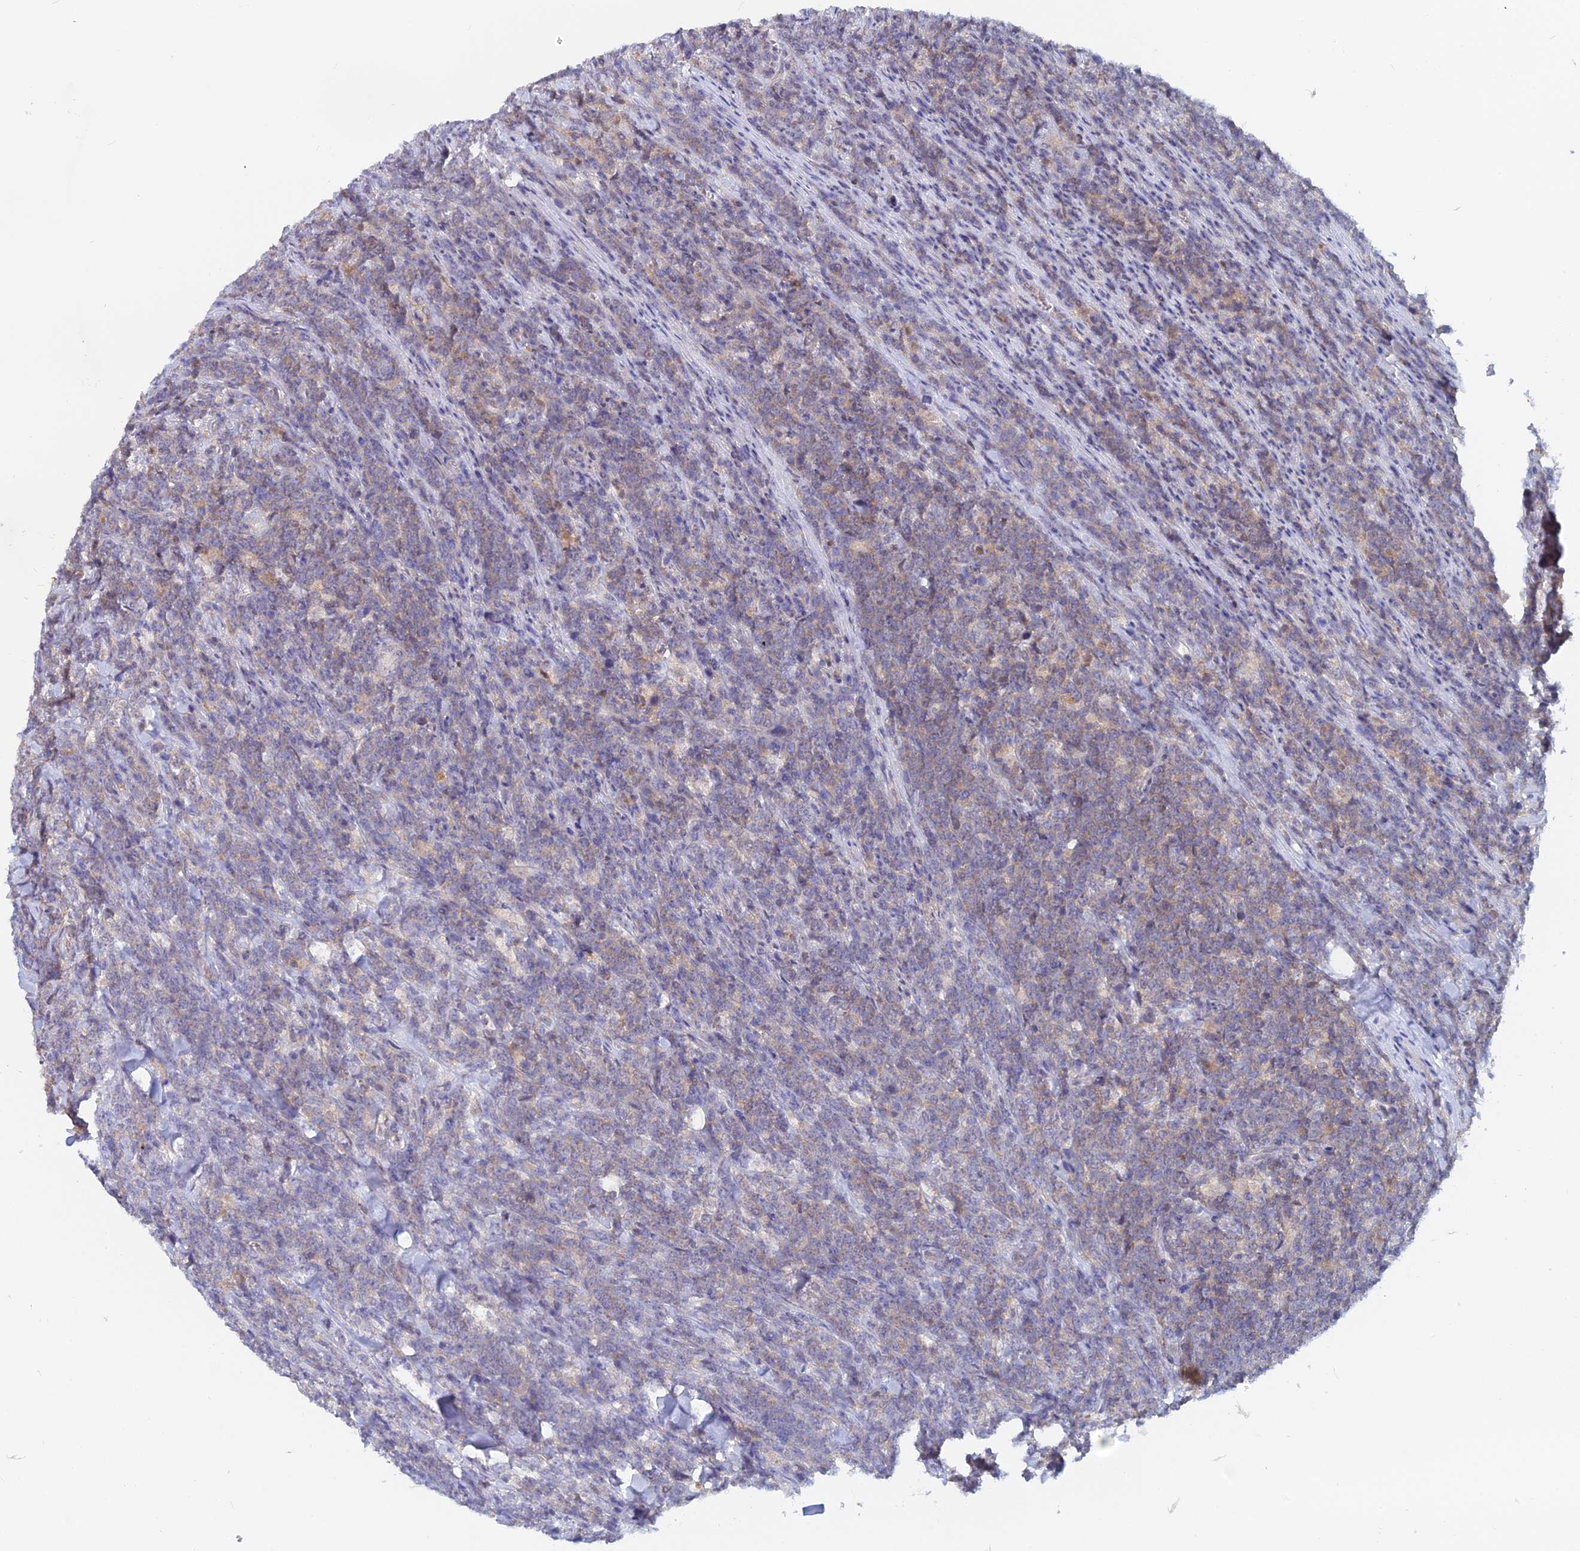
{"staining": {"intensity": "weak", "quantity": "25%-75%", "location": "cytoplasmic/membranous"}, "tissue": "lymphoma", "cell_type": "Tumor cells", "image_type": "cancer", "snomed": [{"axis": "morphology", "description": "Malignant lymphoma, non-Hodgkin's type, High grade"}, {"axis": "topography", "description": "Small intestine"}], "caption": "Immunohistochemical staining of human malignant lymphoma, non-Hodgkin's type (high-grade) shows low levels of weak cytoplasmic/membranous protein staining in about 25%-75% of tumor cells. The staining is performed using DAB brown chromogen to label protein expression. The nuclei are counter-stained blue using hematoxylin.", "gene": "B3GALT4", "patient": {"sex": "male", "age": 8}}